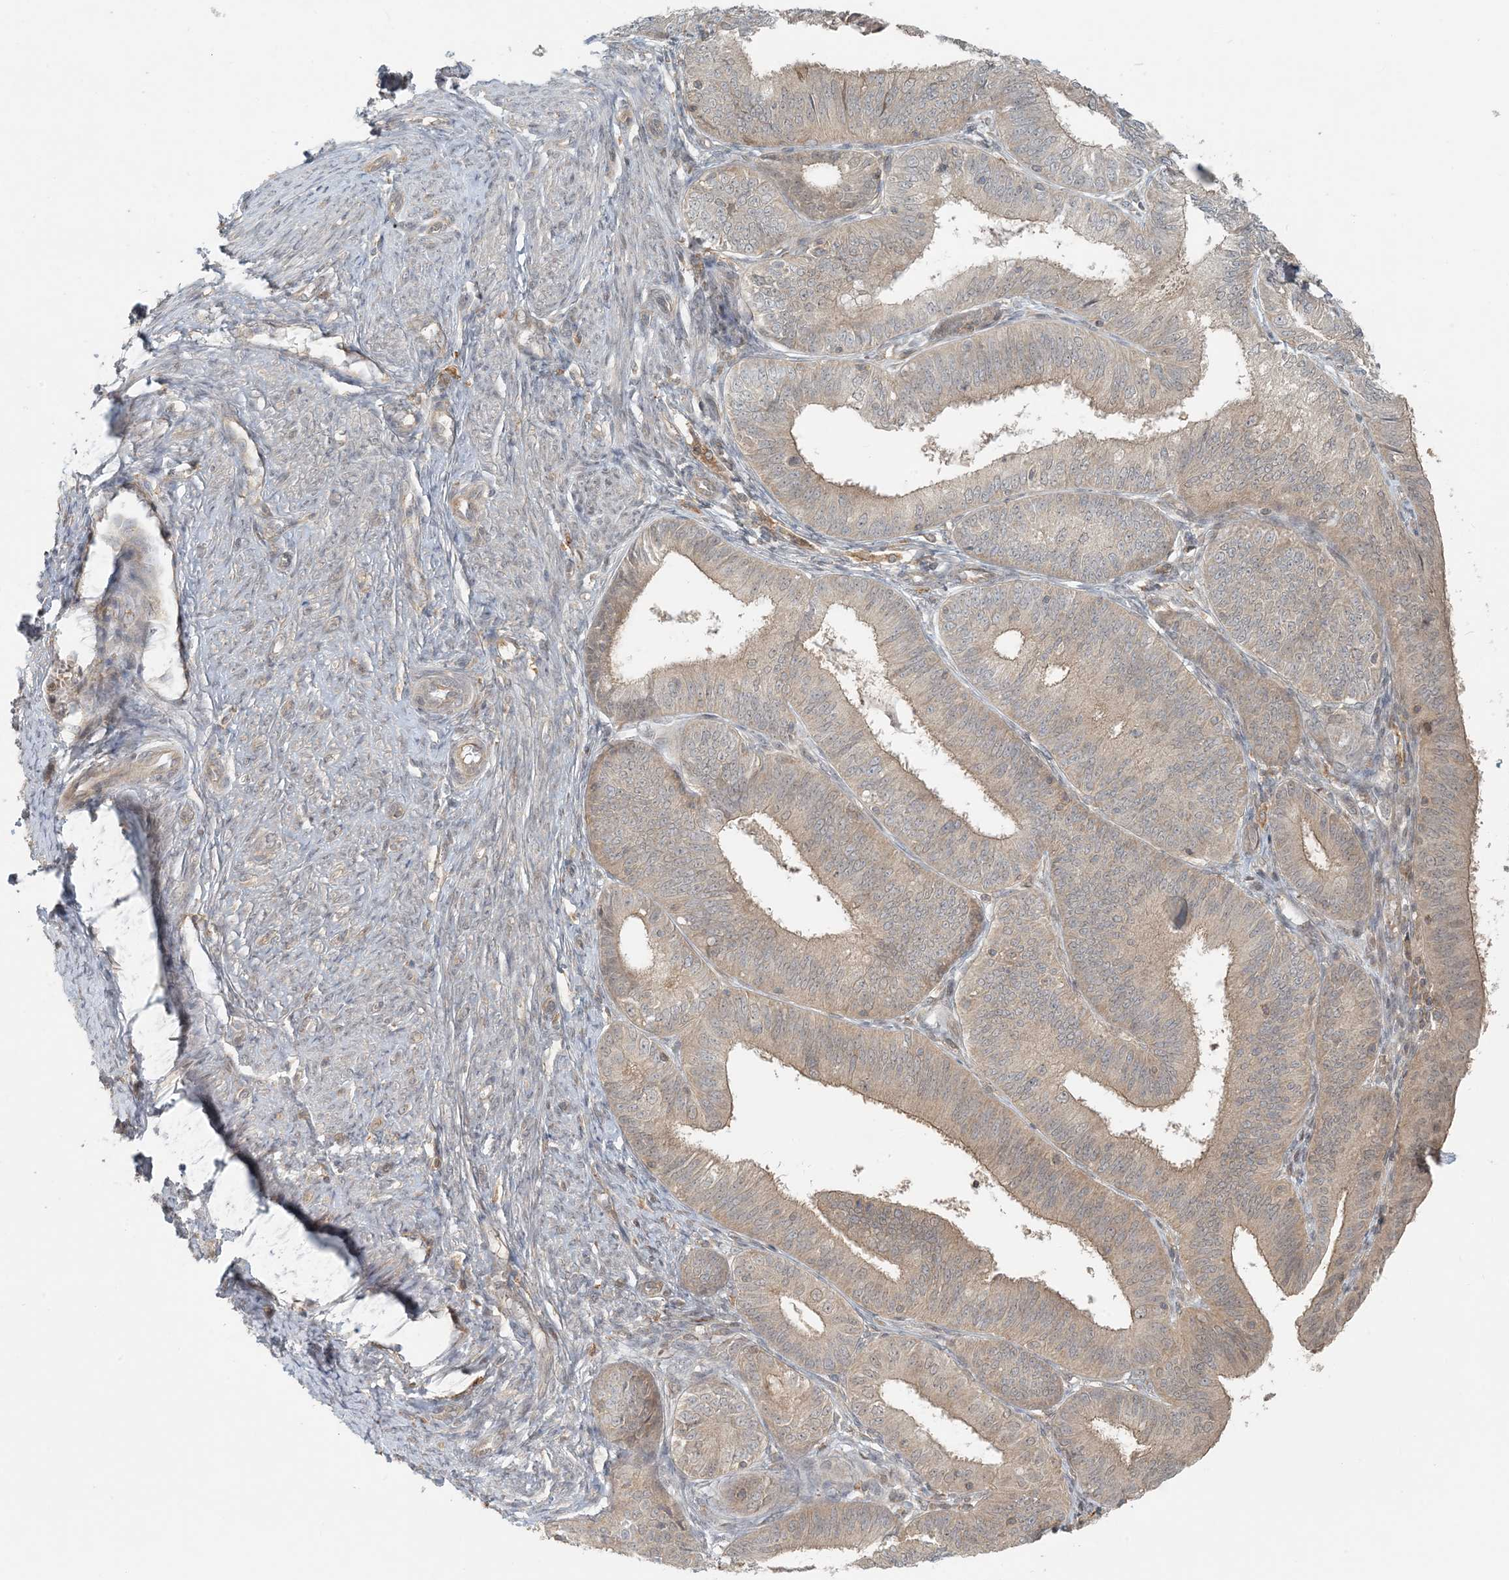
{"staining": {"intensity": "weak", "quantity": "<25%", "location": "cytoplasmic/membranous"}, "tissue": "endometrial cancer", "cell_type": "Tumor cells", "image_type": "cancer", "snomed": [{"axis": "morphology", "description": "Adenocarcinoma, NOS"}, {"axis": "topography", "description": "Endometrium"}], "caption": "Tumor cells show no significant positivity in adenocarcinoma (endometrial).", "gene": "OBI1", "patient": {"sex": "female", "age": 51}}